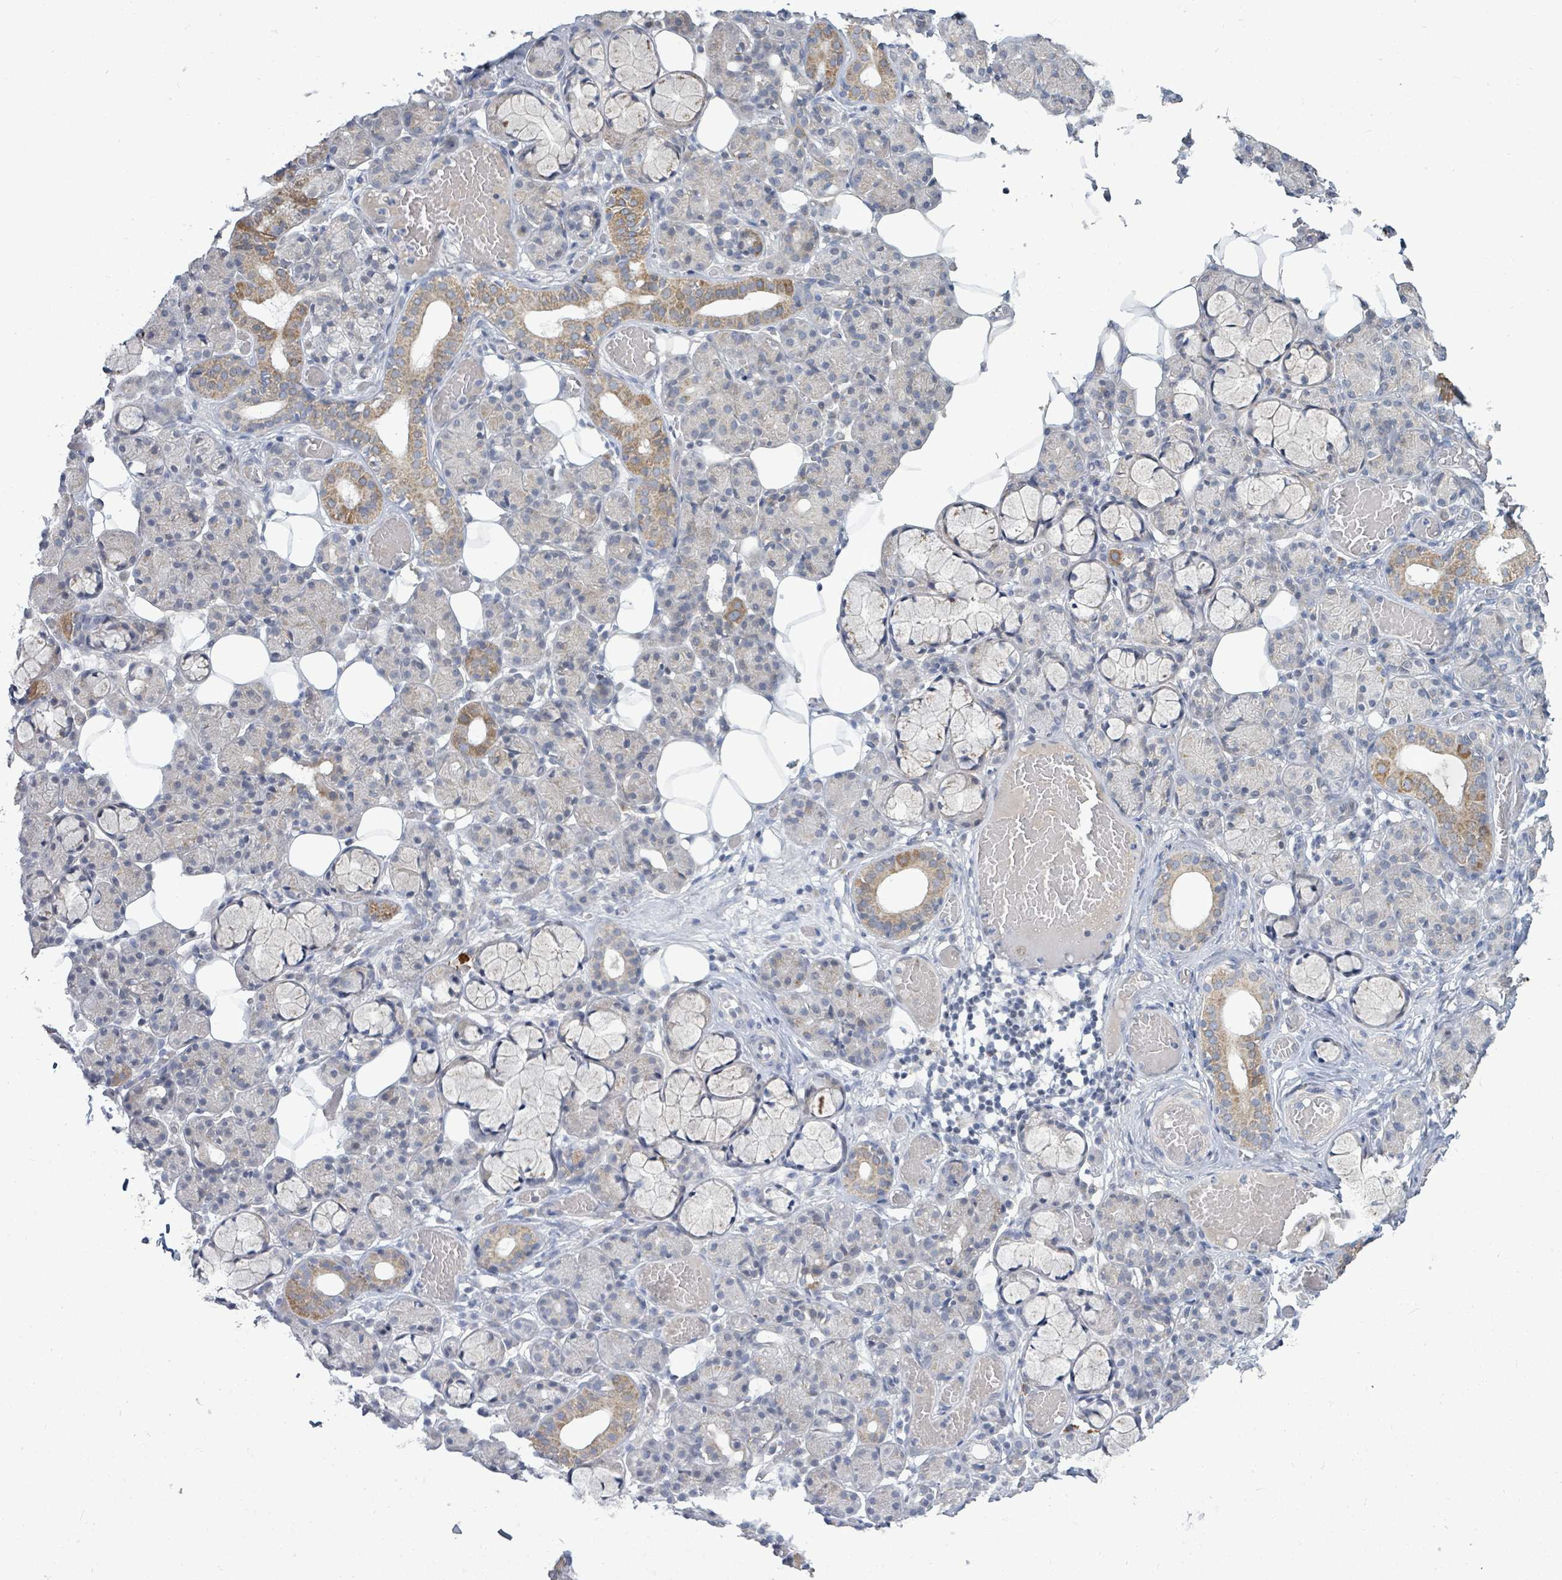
{"staining": {"intensity": "moderate", "quantity": "<25%", "location": "cytoplasmic/membranous"}, "tissue": "salivary gland", "cell_type": "Glandular cells", "image_type": "normal", "snomed": [{"axis": "morphology", "description": "Normal tissue, NOS"}, {"axis": "topography", "description": "Salivary gland"}], "caption": "IHC image of normal salivary gland: human salivary gland stained using IHC displays low levels of moderate protein expression localized specifically in the cytoplasmic/membranous of glandular cells, appearing as a cytoplasmic/membranous brown color.", "gene": "ZFPM1", "patient": {"sex": "male", "age": 63}}